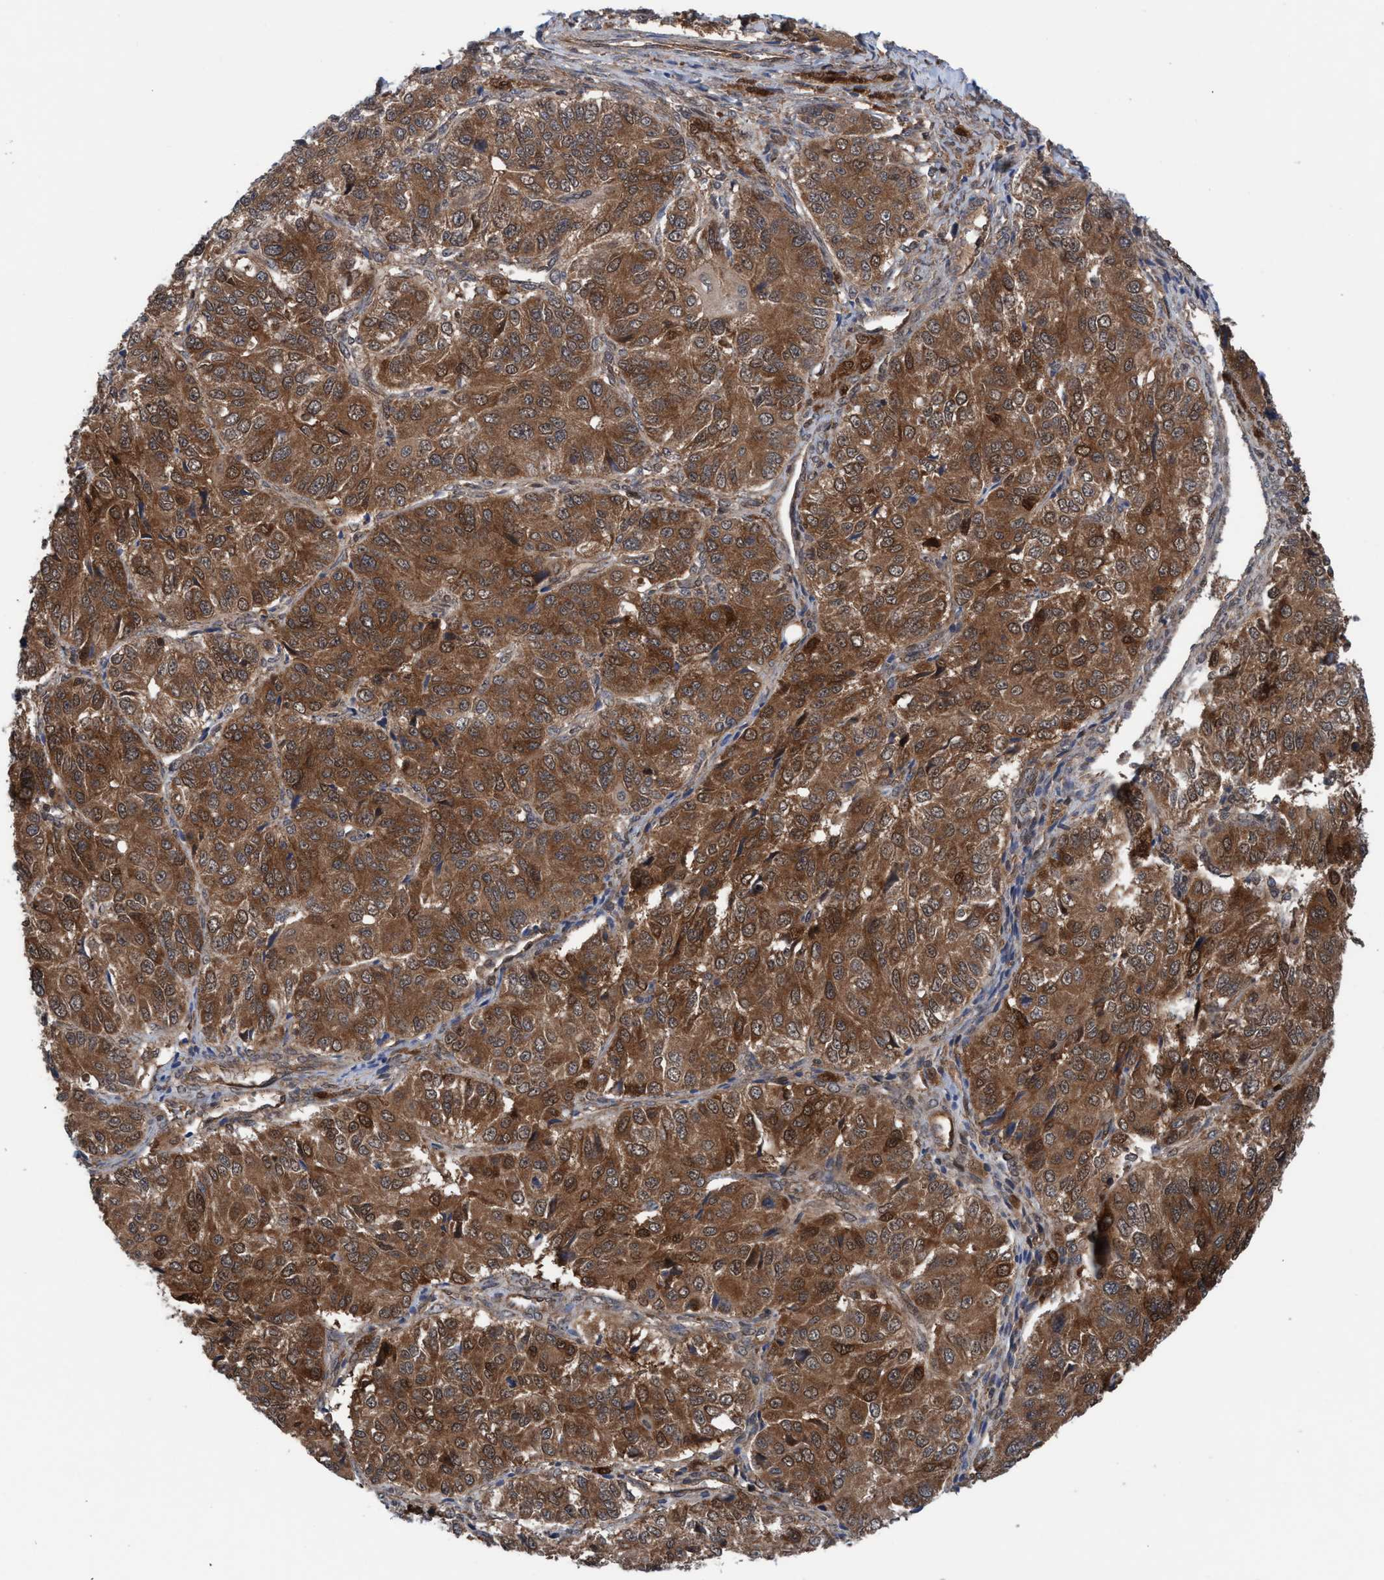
{"staining": {"intensity": "moderate", "quantity": ">75%", "location": "cytoplasmic/membranous"}, "tissue": "ovarian cancer", "cell_type": "Tumor cells", "image_type": "cancer", "snomed": [{"axis": "morphology", "description": "Carcinoma, endometroid"}, {"axis": "topography", "description": "Ovary"}], "caption": "Human ovarian endometroid carcinoma stained with a brown dye shows moderate cytoplasmic/membranous positive positivity in about >75% of tumor cells.", "gene": "GLOD4", "patient": {"sex": "female", "age": 51}}